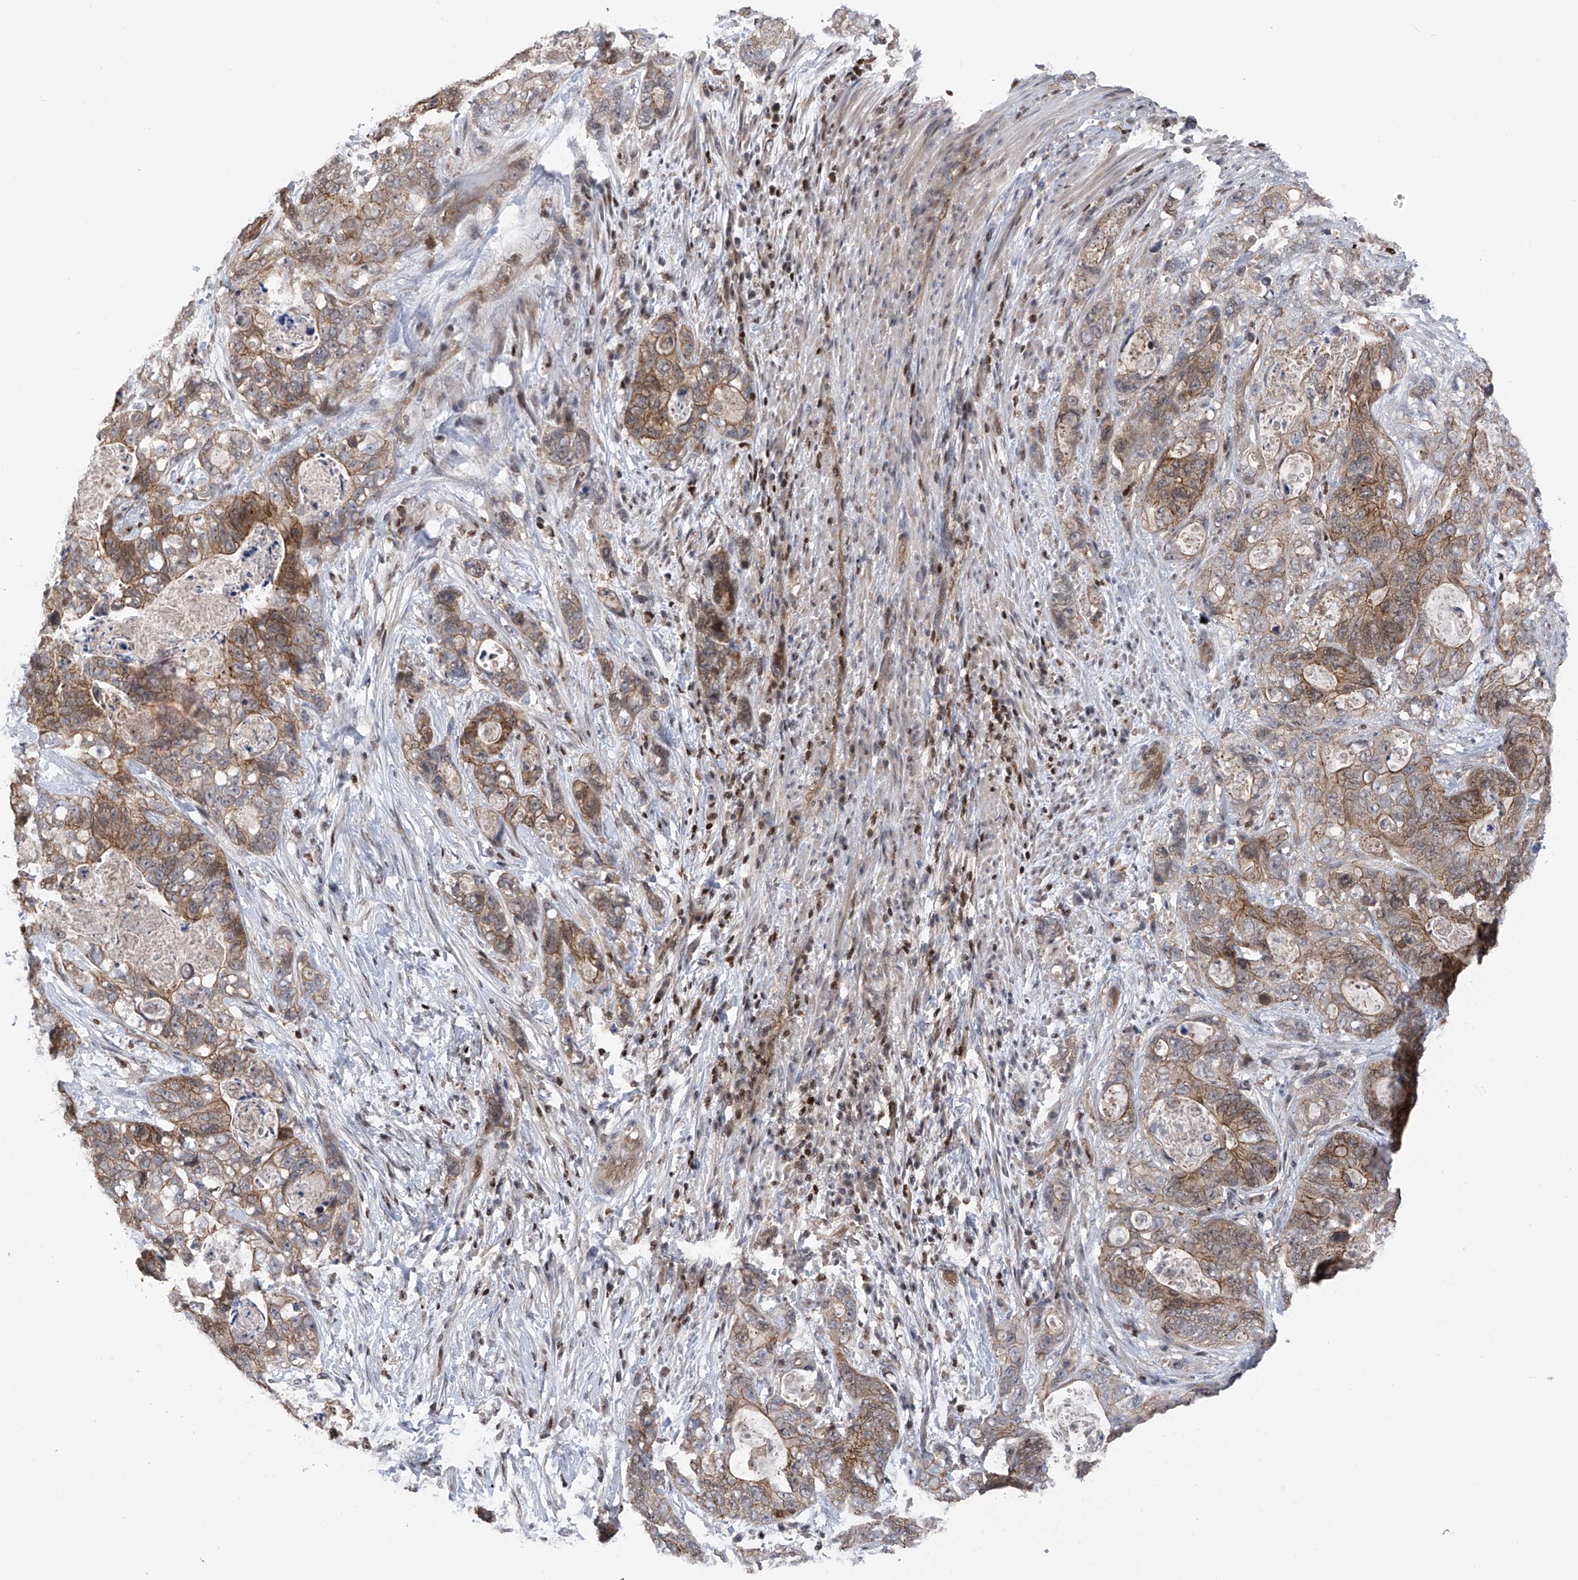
{"staining": {"intensity": "moderate", "quantity": ">75%", "location": "cytoplasmic/membranous"}, "tissue": "stomach cancer", "cell_type": "Tumor cells", "image_type": "cancer", "snomed": [{"axis": "morphology", "description": "Adenocarcinoma, NOS"}, {"axis": "topography", "description": "Stomach"}], "caption": "A brown stain labels moderate cytoplasmic/membranous staining of a protein in stomach cancer tumor cells. The protein is stained brown, and the nuclei are stained in blue (DAB IHC with brightfield microscopy, high magnification).", "gene": "DNAJC9", "patient": {"sex": "female", "age": 89}}